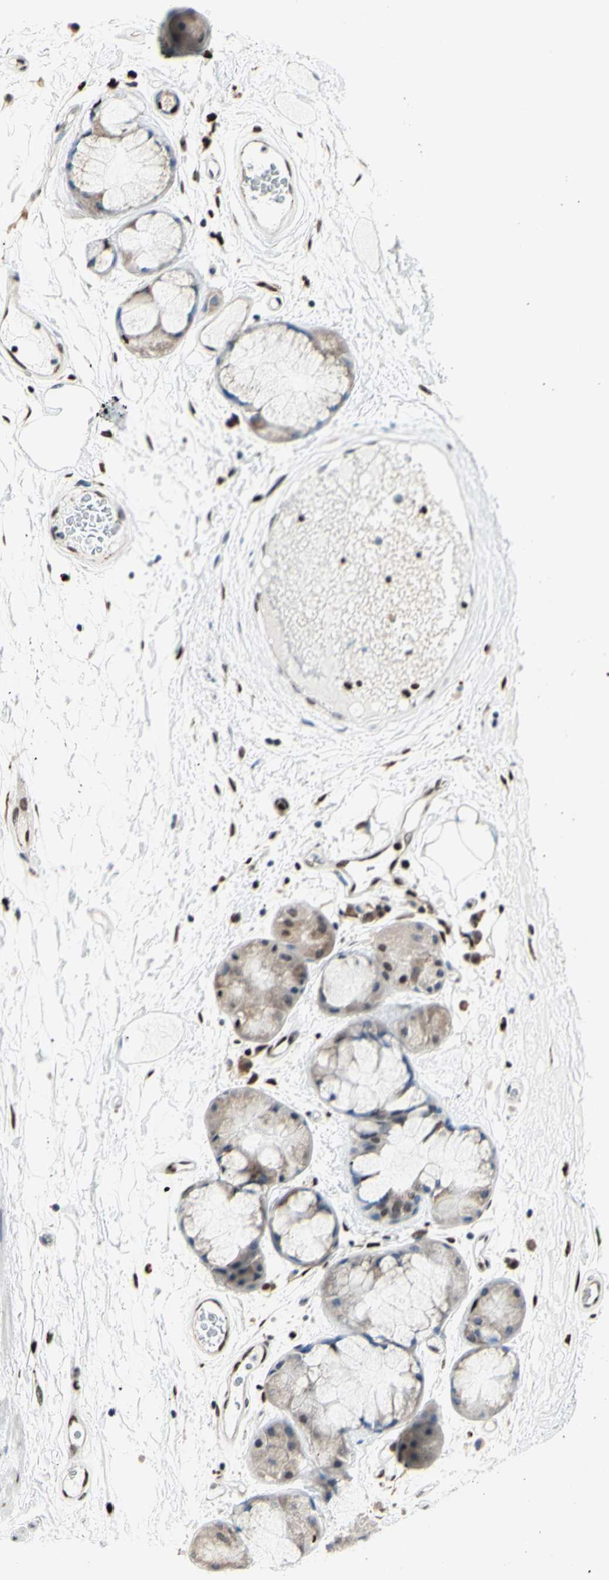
{"staining": {"intensity": "strong", "quantity": ">75%", "location": "nuclear"}, "tissue": "bronchus", "cell_type": "Respiratory epithelial cells", "image_type": "normal", "snomed": [{"axis": "morphology", "description": "Normal tissue, NOS"}, {"axis": "topography", "description": "Bronchus"}], "caption": "This is an image of immunohistochemistry staining of benign bronchus, which shows strong staining in the nuclear of respiratory epithelial cells.", "gene": "EED", "patient": {"sex": "male", "age": 66}}